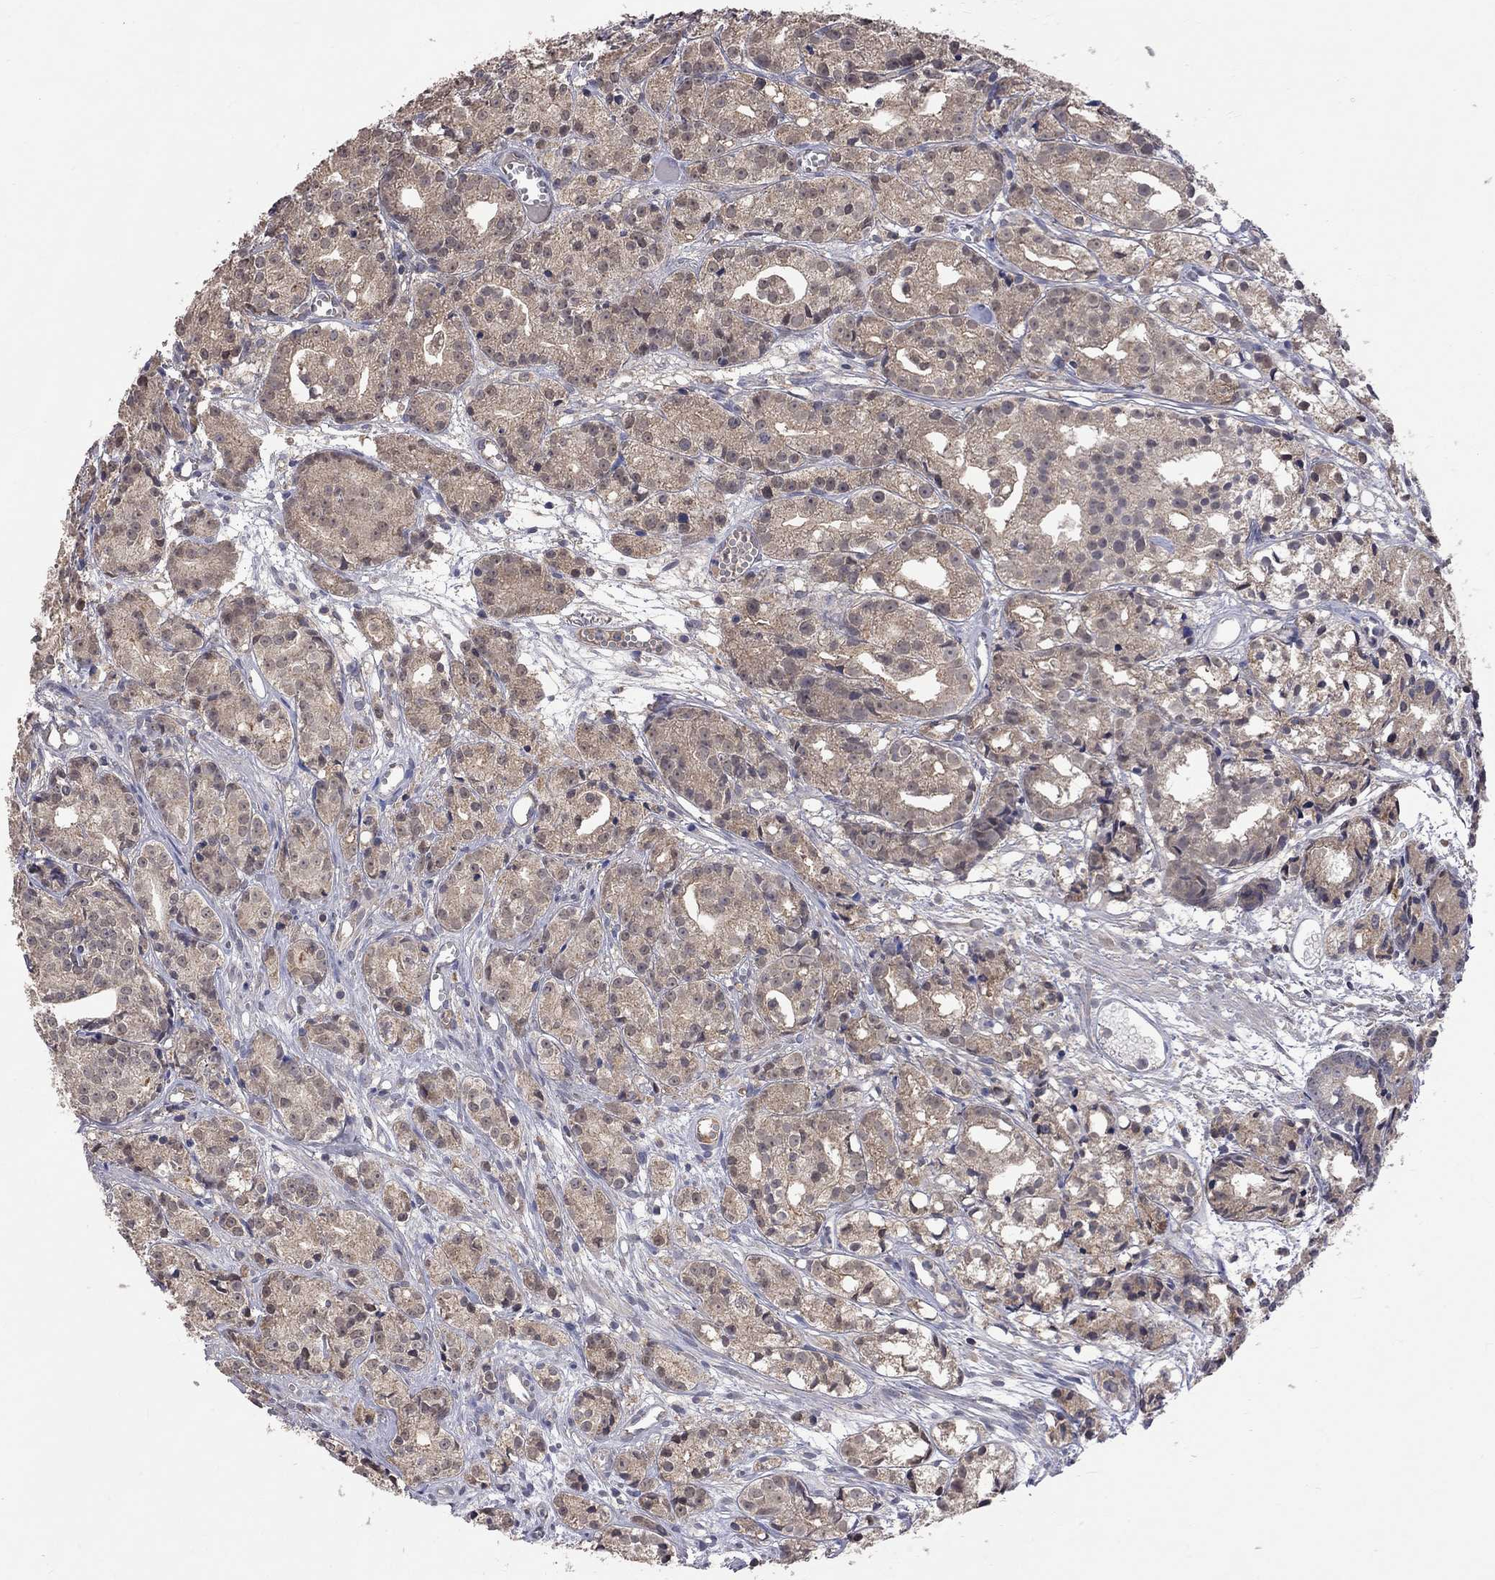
{"staining": {"intensity": "moderate", "quantity": ">75%", "location": "cytoplasmic/membranous"}, "tissue": "prostate cancer", "cell_type": "Tumor cells", "image_type": "cancer", "snomed": [{"axis": "morphology", "description": "Adenocarcinoma, Medium grade"}, {"axis": "topography", "description": "Prostate"}], "caption": "This micrograph exhibits prostate cancer (medium-grade adenocarcinoma) stained with immunohistochemistry (IHC) to label a protein in brown. The cytoplasmic/membranous of tumor cells show moderate positivity for the protein. Nuclei are counter-stained blue.", "gene": "HTR6", "patient": {"sex": "male", "age": 74}}